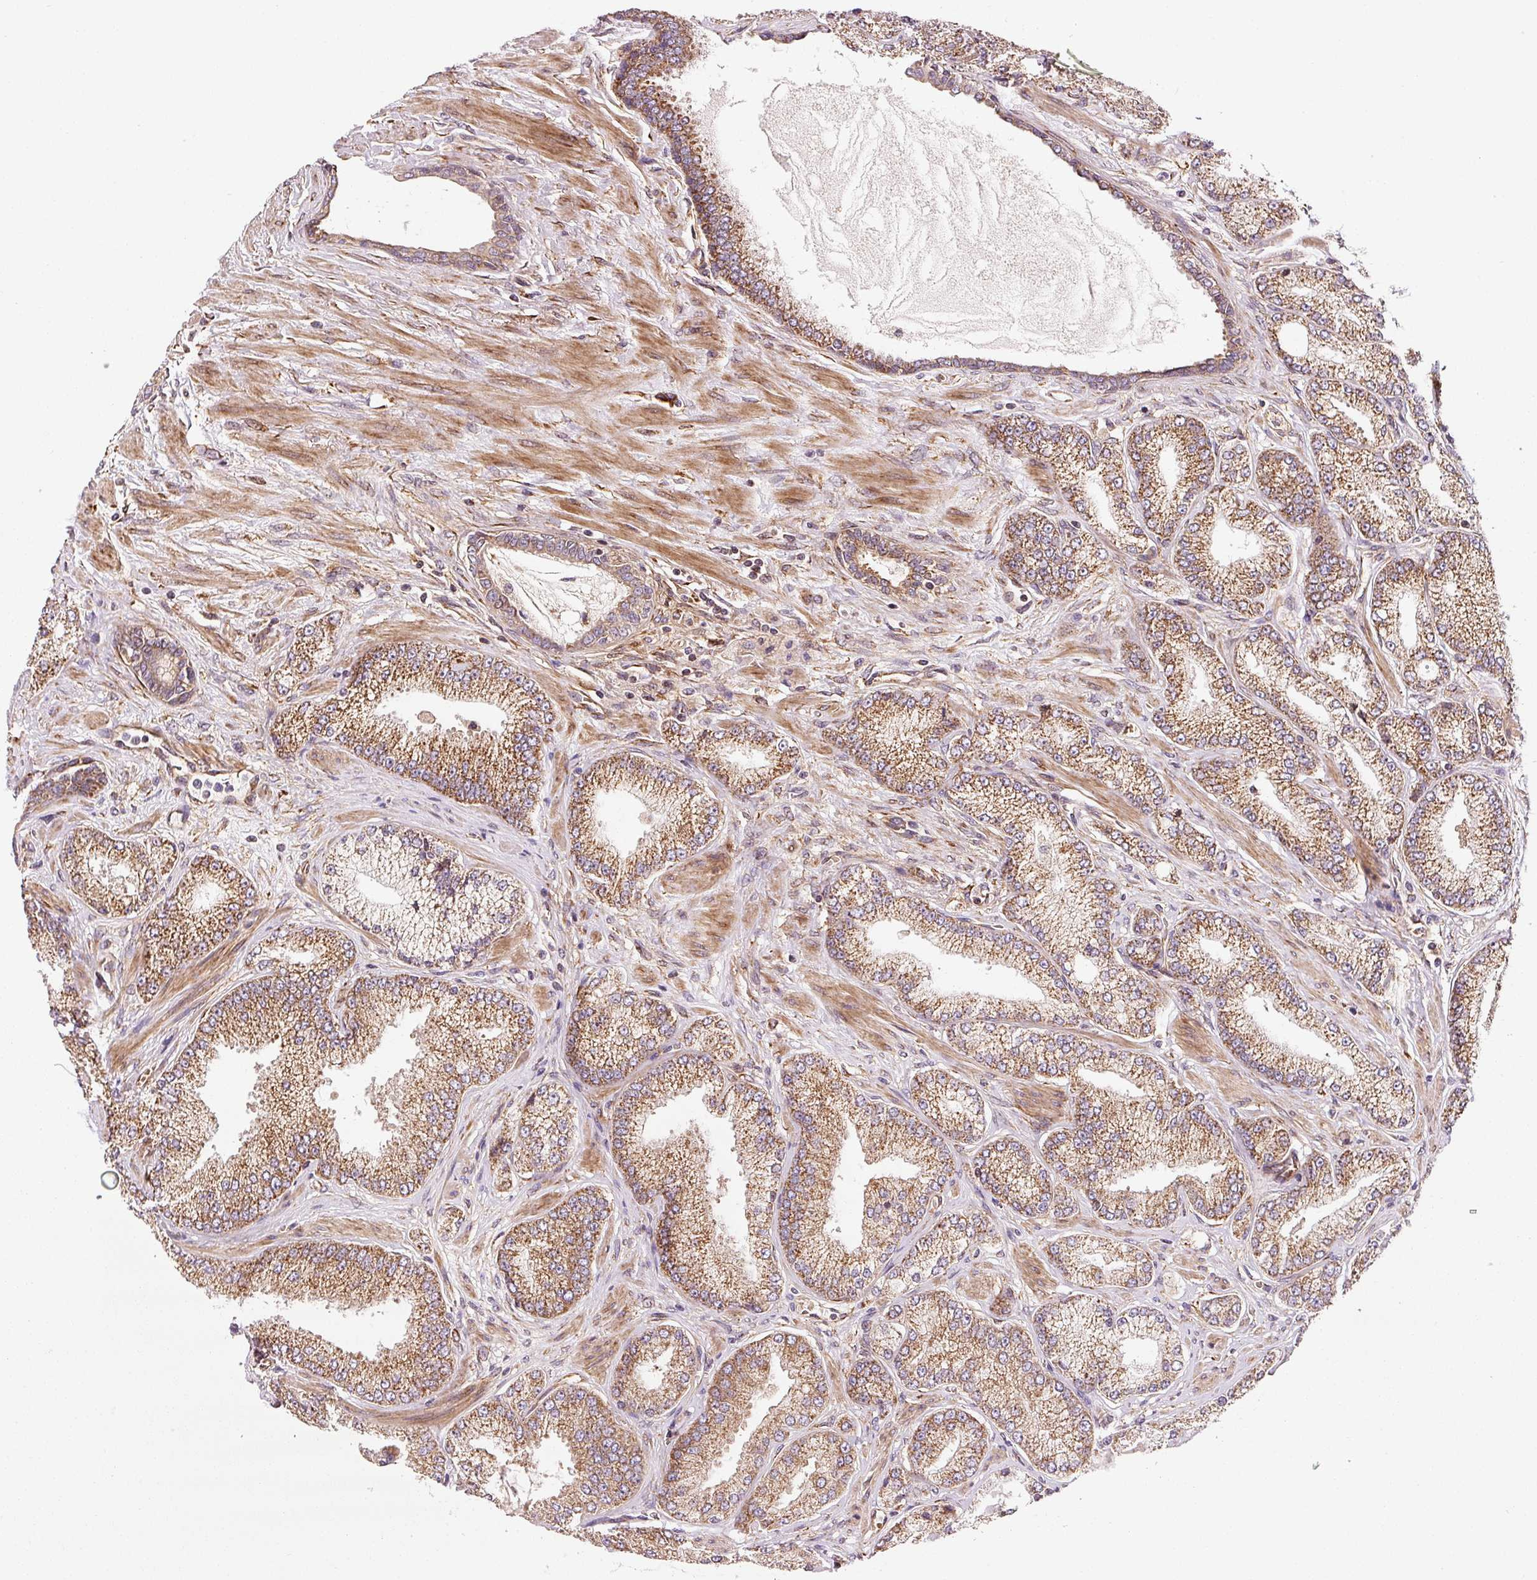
{"staining": {"intensity": "moderate", "quantity": ">75%", "location": "cytoplasmic/membranous"}, "tissue": "prostate cancer", "cell_type": "Tumor cells", "image_type": "cancer", "snomed": [{"axis": "morphology", "description": "Adenocarcinoma, High grade"}, {"axis": "topography", "description": "Prostate"}], "caption": "The immunohistochemical stain shows moderate cytoplasmic/membranous positivity in tumor cells of prostate cancer (adenocarcinoma (high-grade)) tissue.", "gene": "ISCU", "patient": {"sex": "male", "age": 68}}